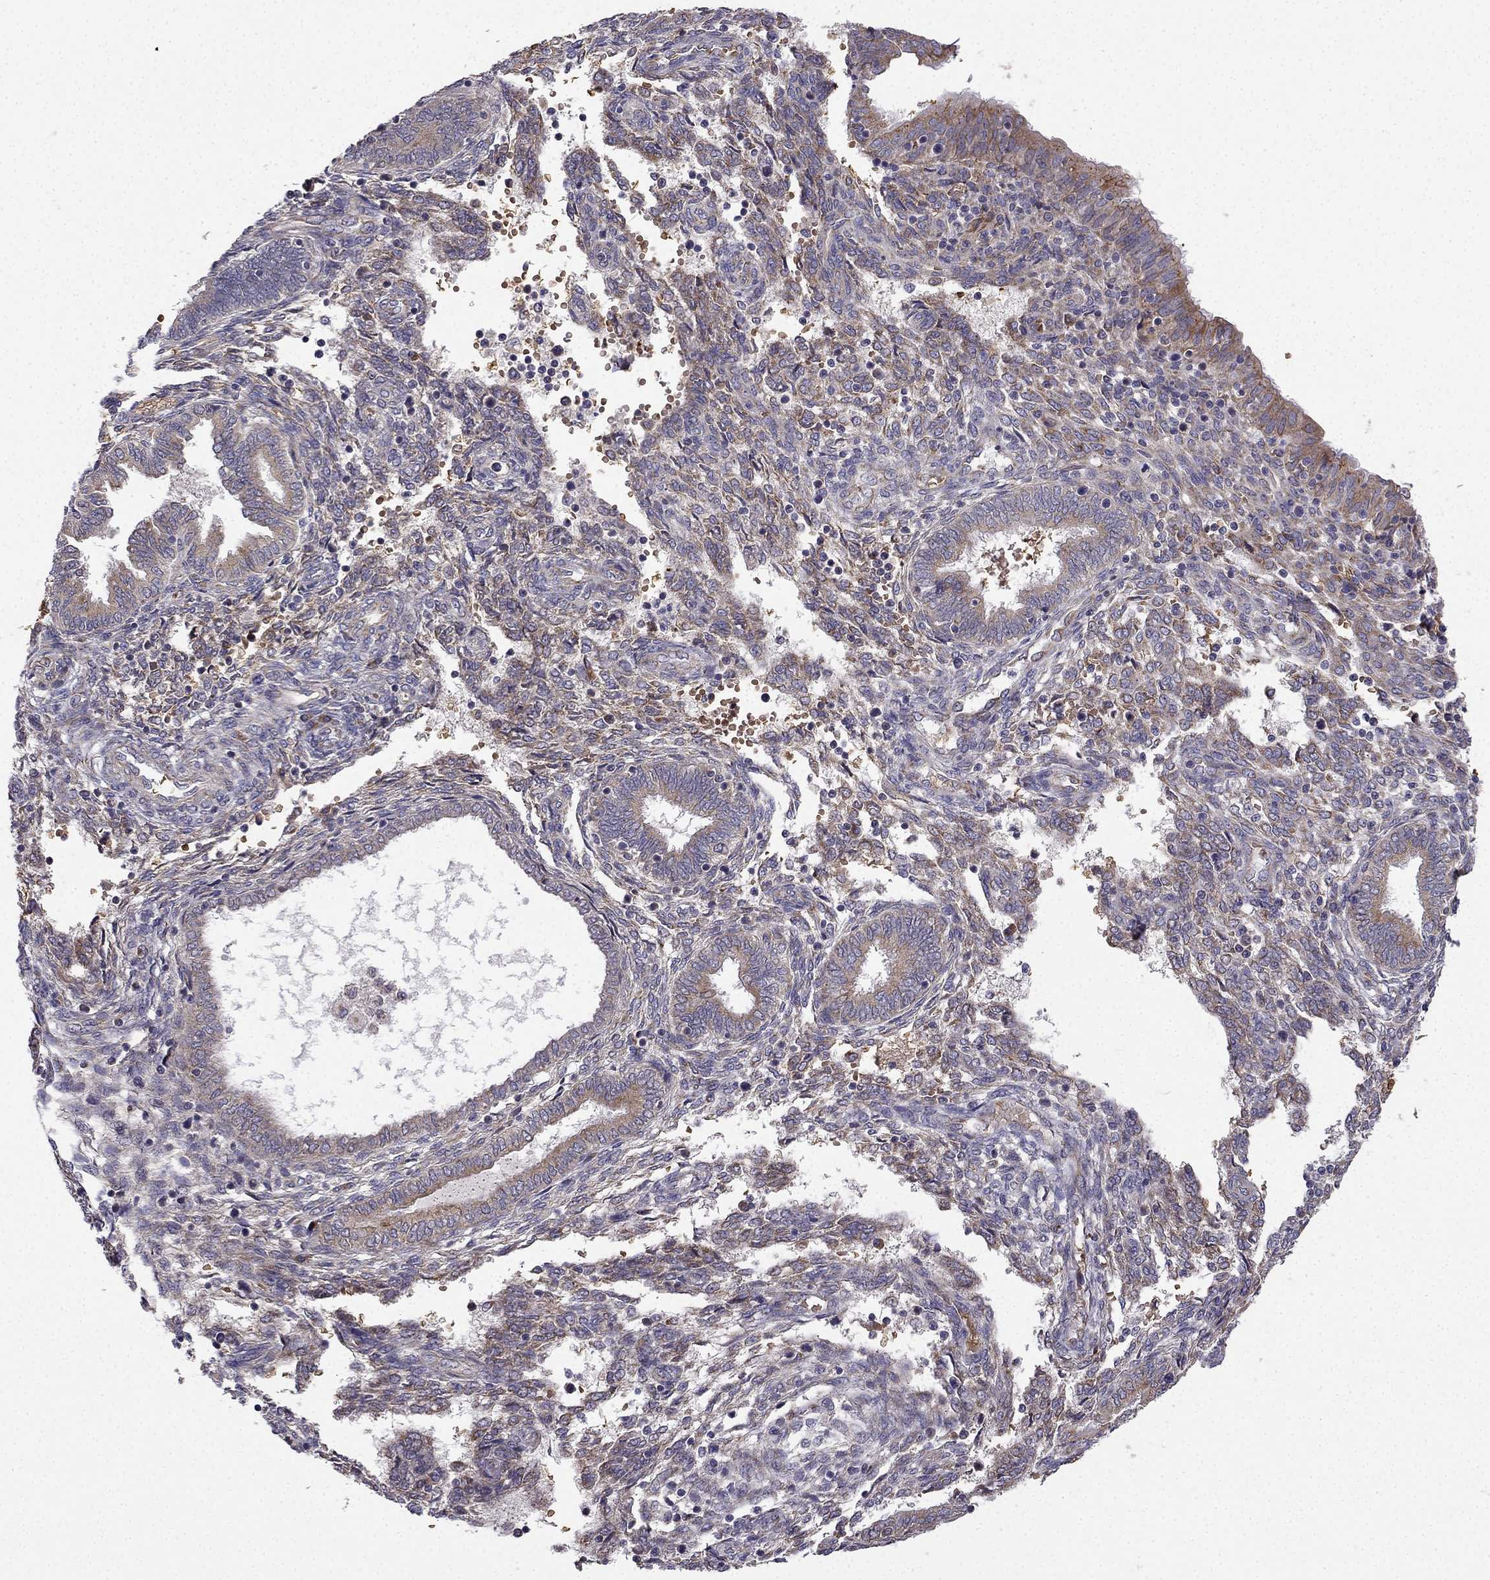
{"staining": {"intensity": "negative", "quantity": "none", "location": "none"}, "tissue": "endometrium", "cell_type": "Cells in endometrial stroma", "image_type": "normal", "snomed": [{"axis": "morphology", "description": "Normal tissue, NOS"}, {"axis": "topography", "description": "Endometrium"}], "caption": "Immunohistochemistry photomicrograph of unremarkable endometrium: endometrium stained with DAB displays no significant protein positivity in cells in endometrial stroma.", "gene": "B4GALT7", "patient": {"sex": "female", "age": 42}}